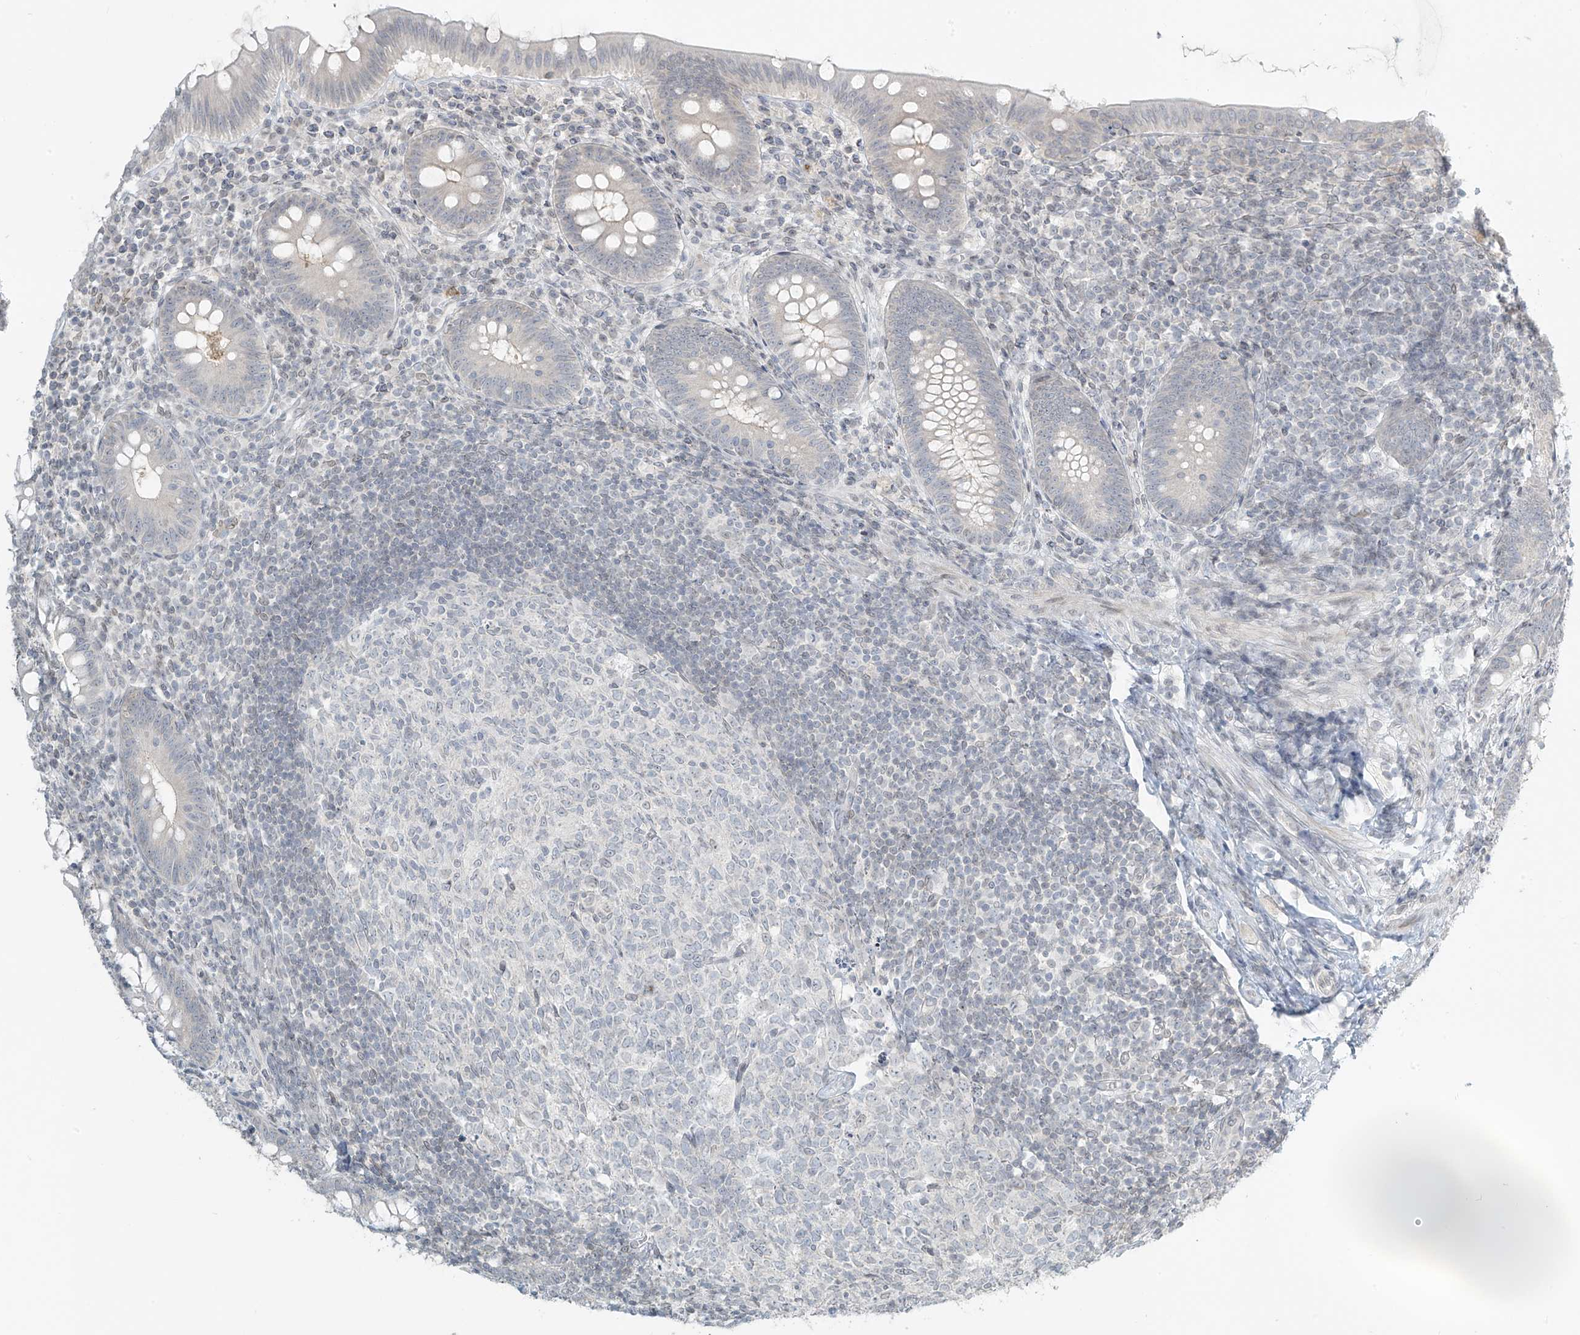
{"staining": {"intensity": "negative", "quantity": "none", "location": "none"}, "tissue": "appendix", "cell_type": "Glandular cells", "image_type": "normal", "snomed": [{"axis": "morphology", "description": "Normal tissue, NOS"}, {"axis": "topography", "description": "Appendix"}], "caption": "Benign appendix was stained to show a protein in brown. There is no significant staining in glandular cells.", "gene": "OSBPL7", "patient": {"sex": "male", "age": 14}}